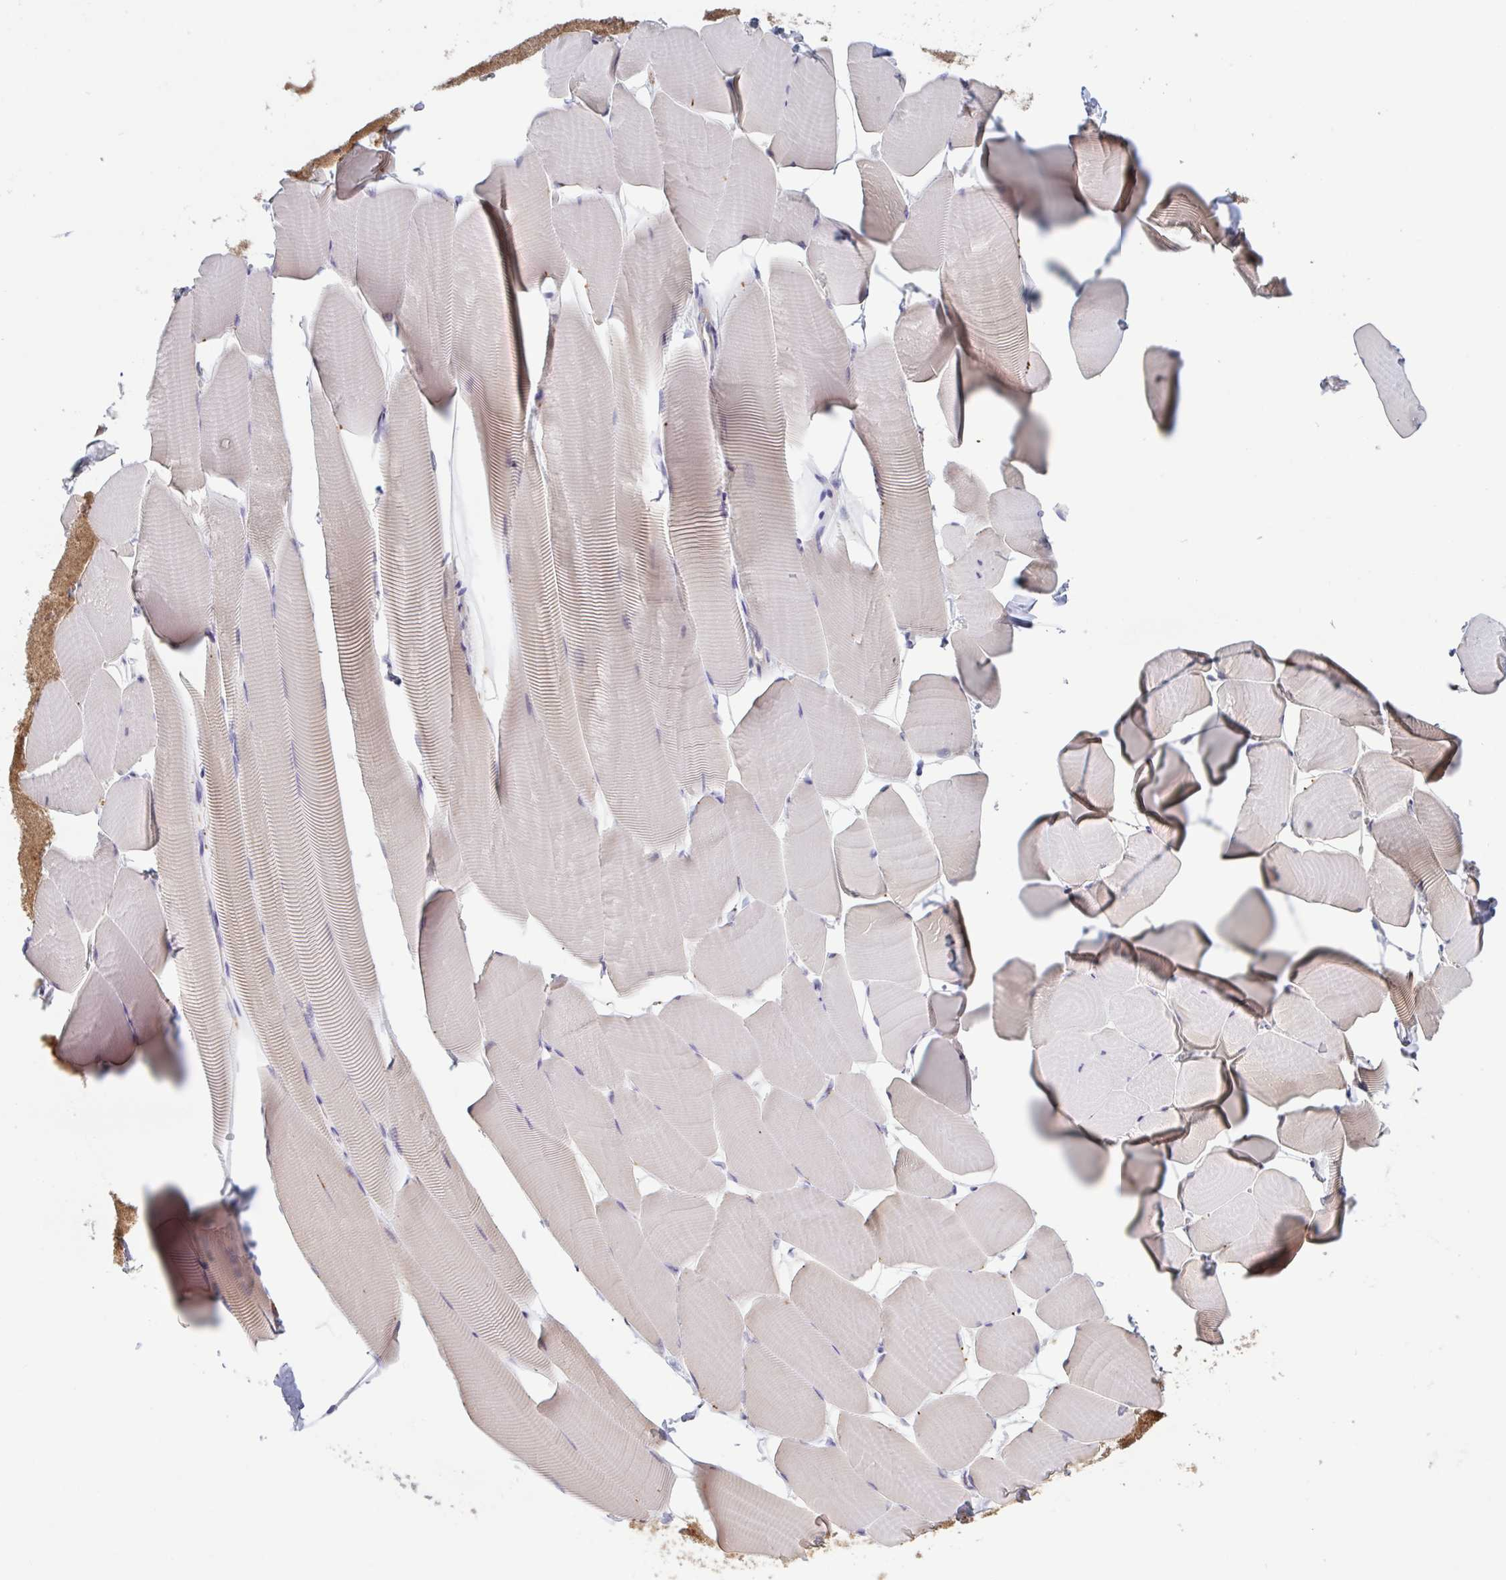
{"staining": {"intensity": "moderate", "quantity": "25%-75%", "location": "cytoplasmic/membranous"}, "tissue": "skeletal muscle", "cell_type": "Myocytes", "image_type": "normal", "snomed": [{"axis": "morphology", "description": "Normal tissue, NOS"}, {"axis": "topography", "description": "Skeletal muscle"}], "caption": "This histopathology image demonstrates unremarkable skeletal muscle stained with immunohistochemistry to label a protein in brown. The cytoplasmic/membranous of myocytes show moderate positivity for the protein. Nuclei are counter-stained blue.", "gene": "OTOP2", "patient": {"sex": "male", "age": 25}}